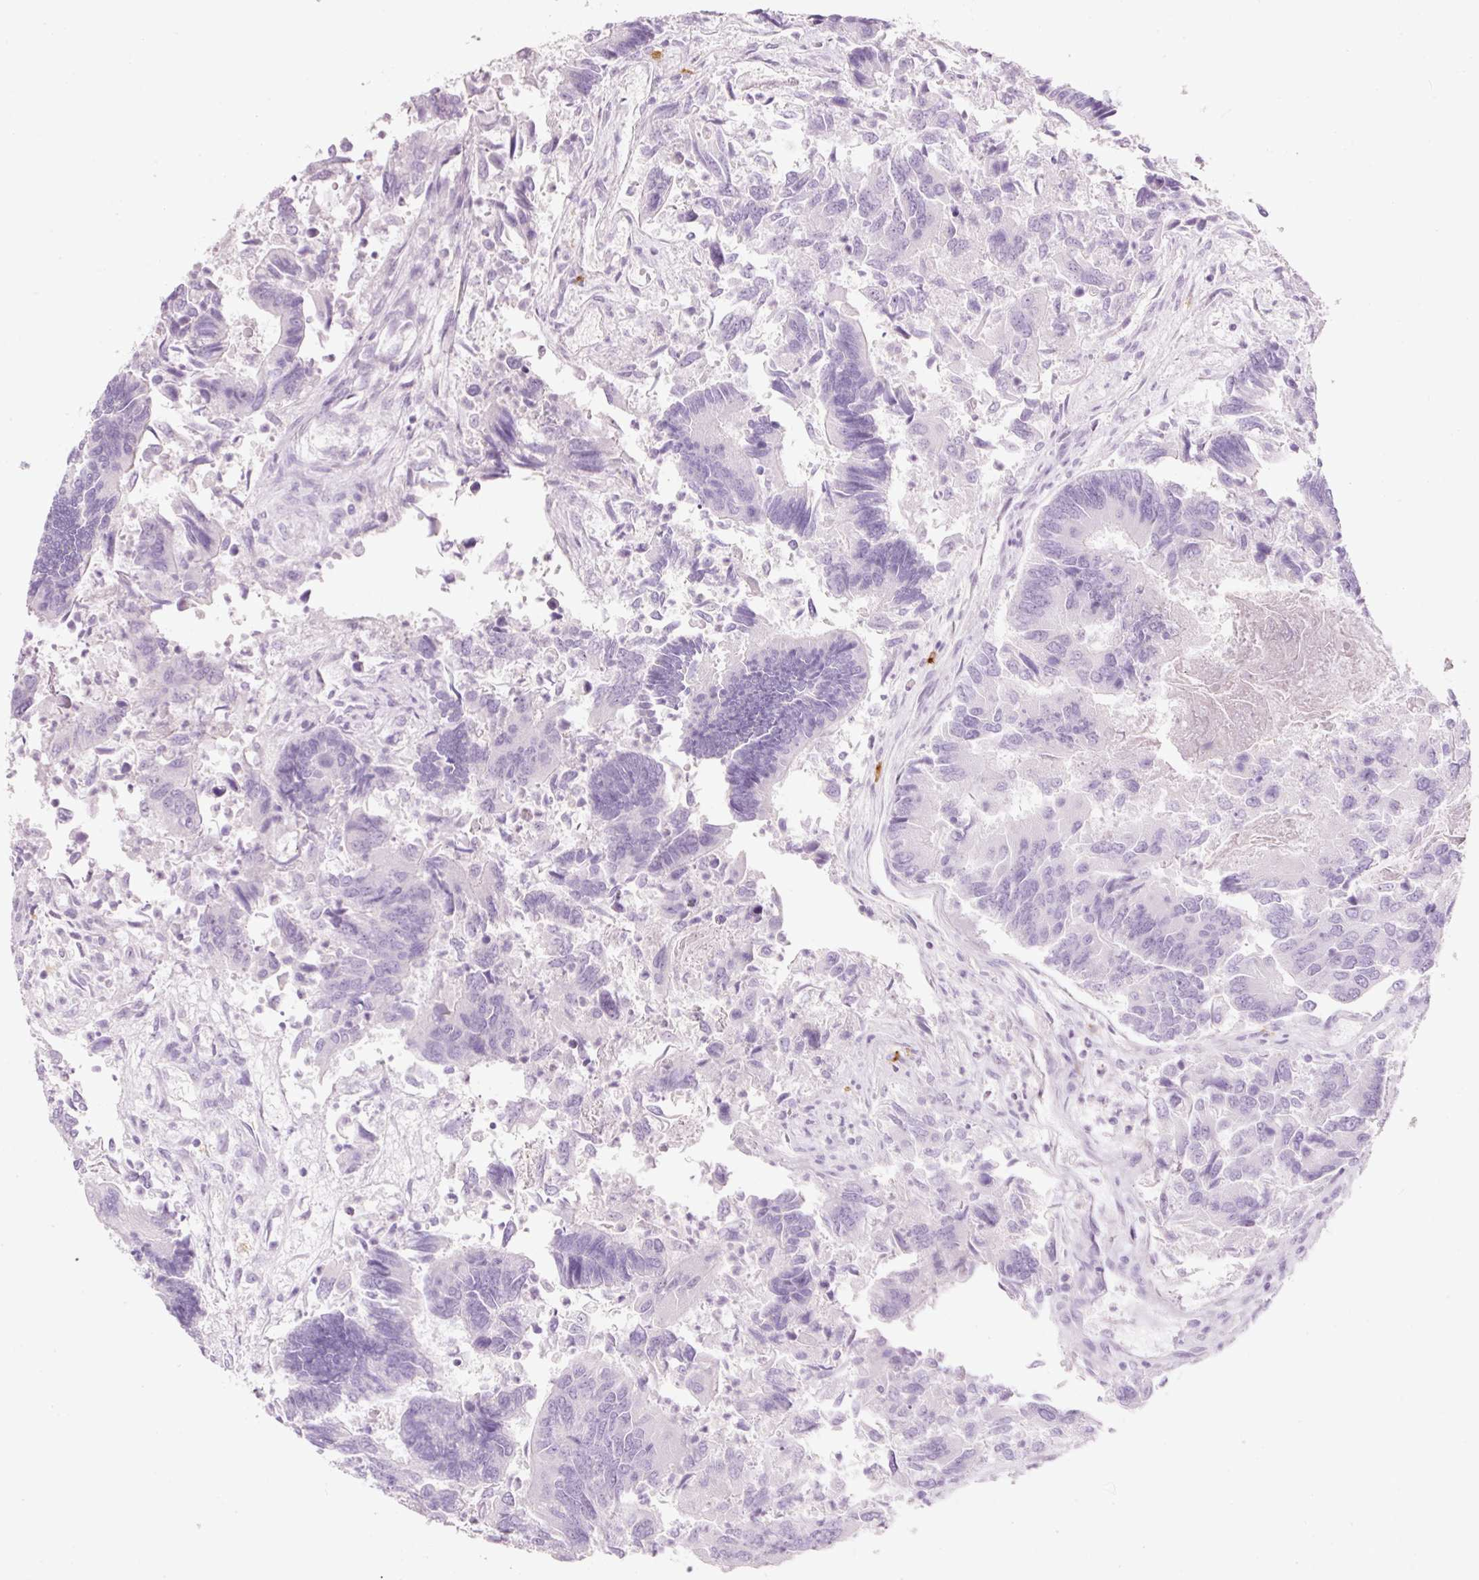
{"staining": {"intensity": "negative", "quantity": "none", "location": "none"}, "tissue": "colorectal cancer", "cell_type": "Tumor cells", "image_type": "cancer", "snomed": [{"axis": "morphology", "description": "Adenocarcinoma, NOS"}, {"axis": "topography", "description": "Colon"}], "caption": "Image shows no protein positivity in tumor cells of adenocarcinoma (colorectal) tissue. Nuclei are stained in blue.", "gene": "CMA1", "patient": {"sex": "female", "age": 67}}